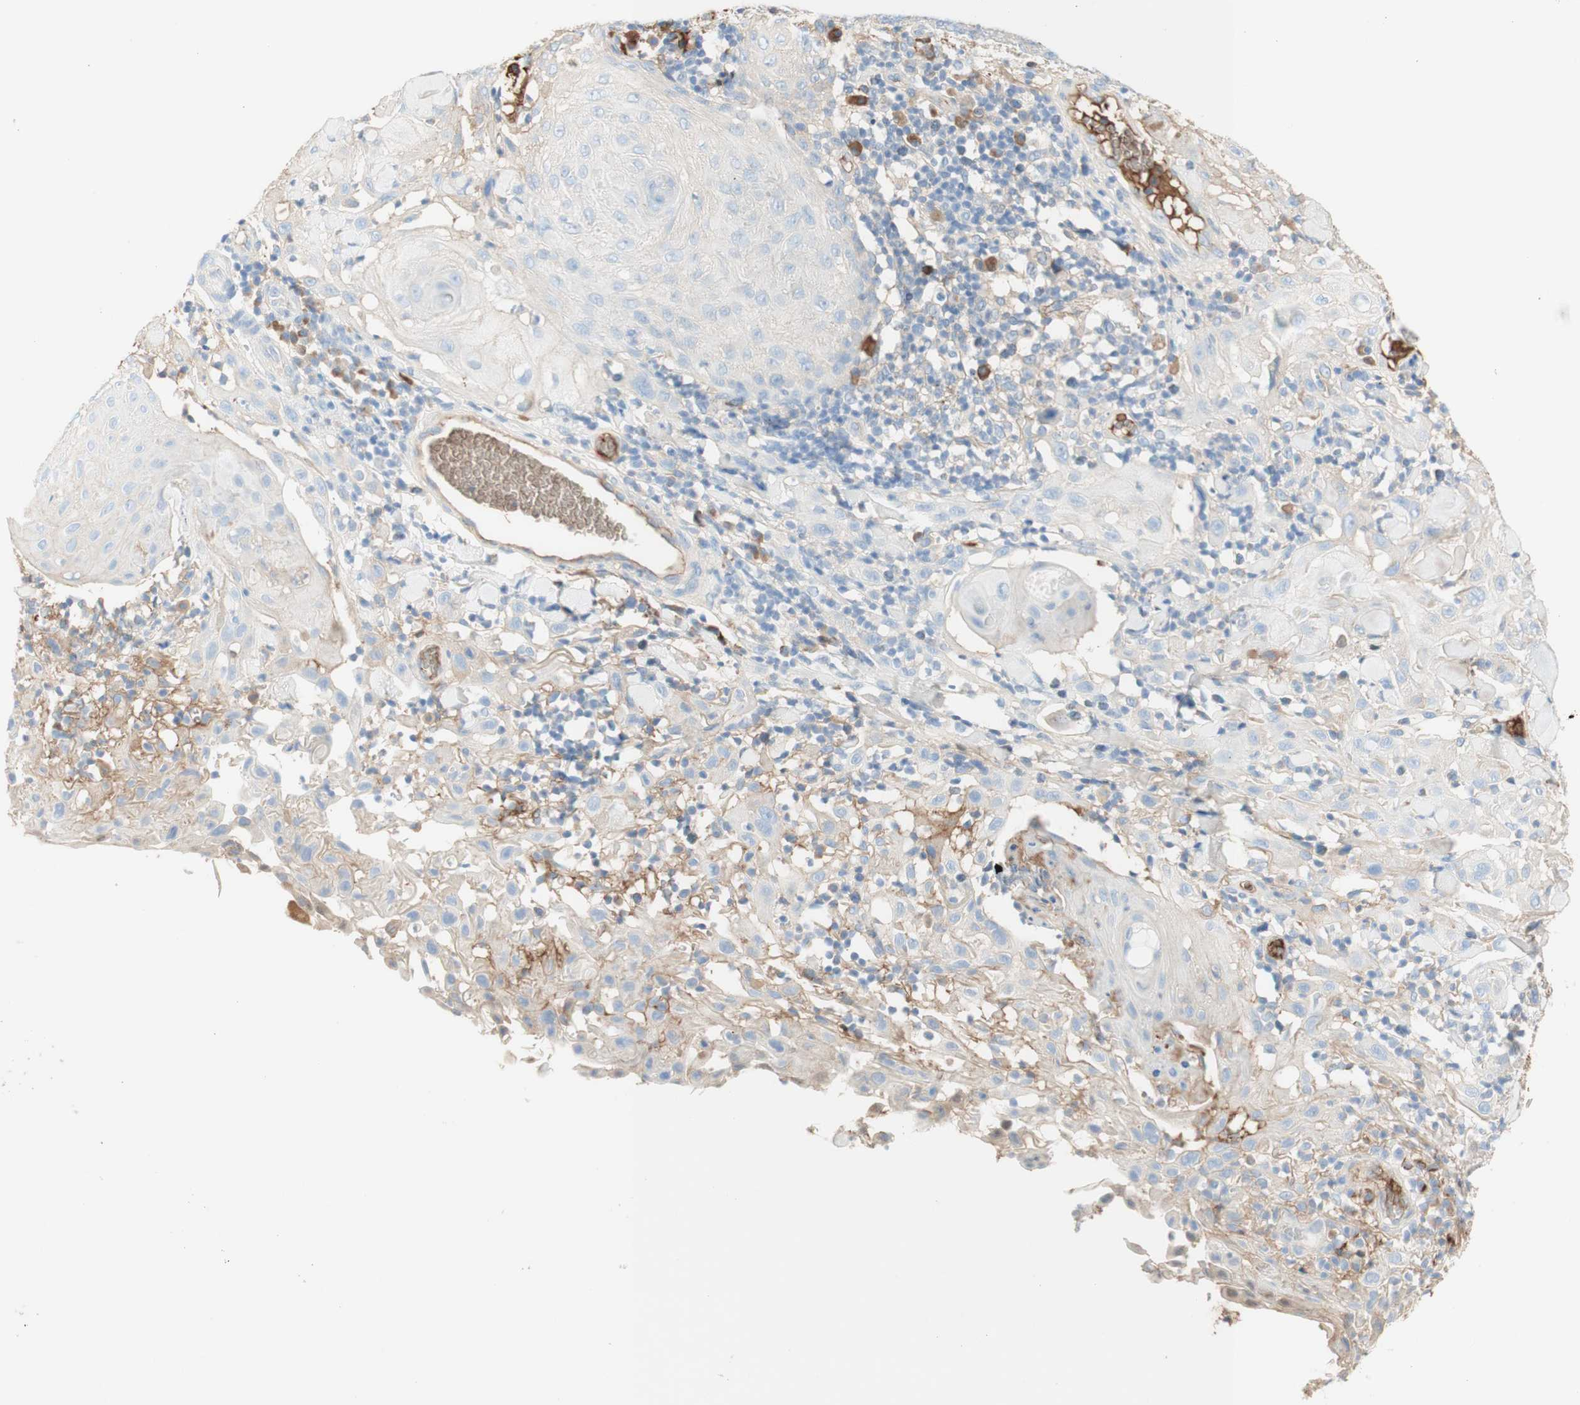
{"staining": {"intensity": "negative", "quantity": "none", "location": "none"}, "tissue": "skin cancer", "cell_type": "Tumor cells", "image_type": "cancer", "snomed": [{"axis": "morphology", "description": "Squamous cell carcinoma, NOS"}, {"axis": "topography", "description": "Skin"}], "caption": "Skin squamous cell carcinoma was stained to show a protein in brown. There is no significant positivity in tumor cells.", "gene": "KNG1", "patient": {"sex": "male", "age": 24}}